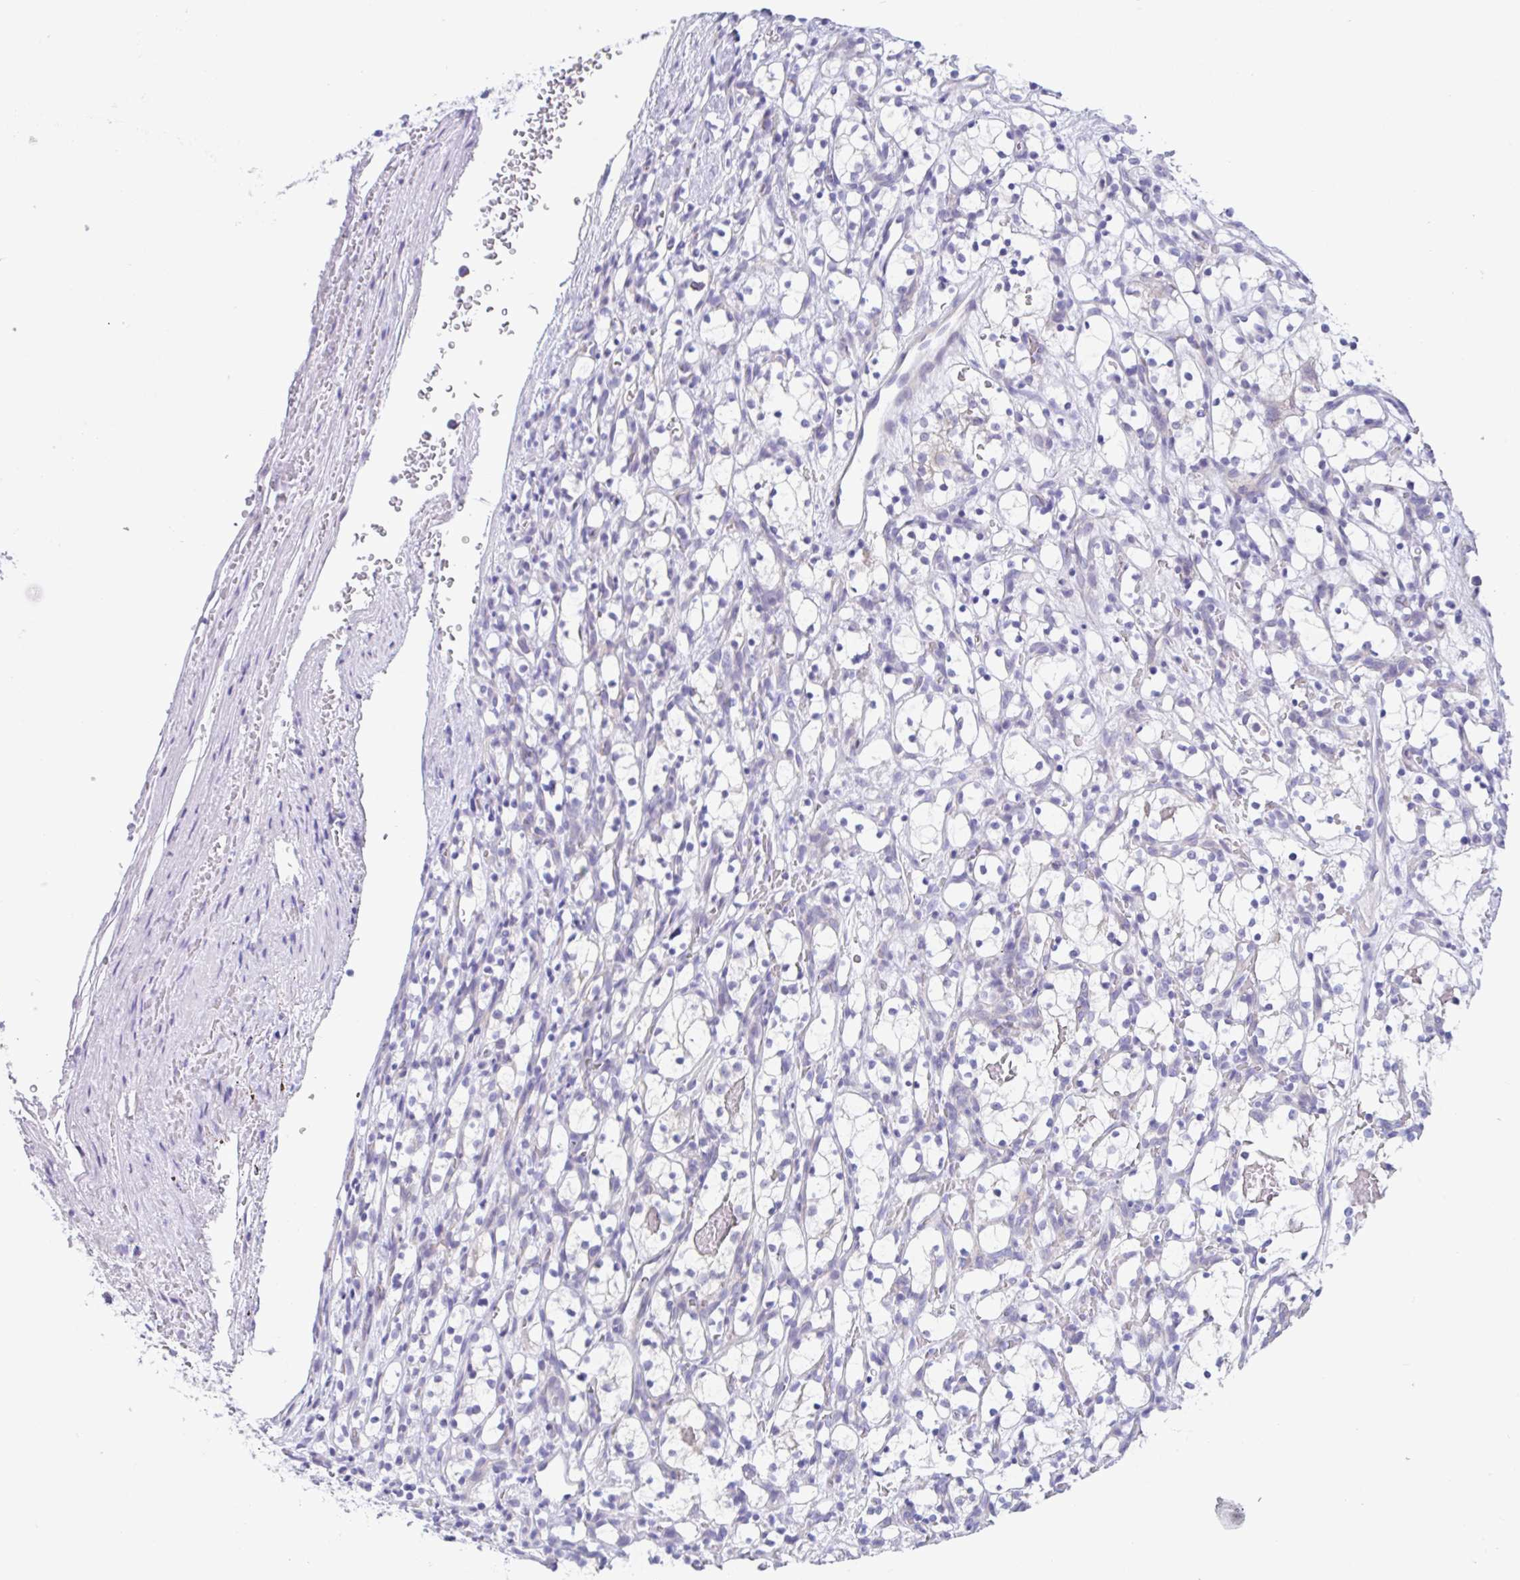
{"staining": {"intensity": "negative", "quantity": "none", "location": "none"}, "tissue": "renal cancer", "cell_type": "Tumor cells", "image_type": "cancer", "snomed": [{"axis": "morphology", "description": "Adenocarcinoma, NOS"}, {"axis": "topography", "description": "Kidney"}], "caption": "This is a micrograph of immunohistochemistry staining of adenocarcinoma (renal), which shows no positivity in tumor cells. (DAB (3,3'-diaminobenzidine) IHC visualized using brightfield microscopy, high magnification).", "gene": "OR6N2", "patient": {"sex": "female", "age": 69}}